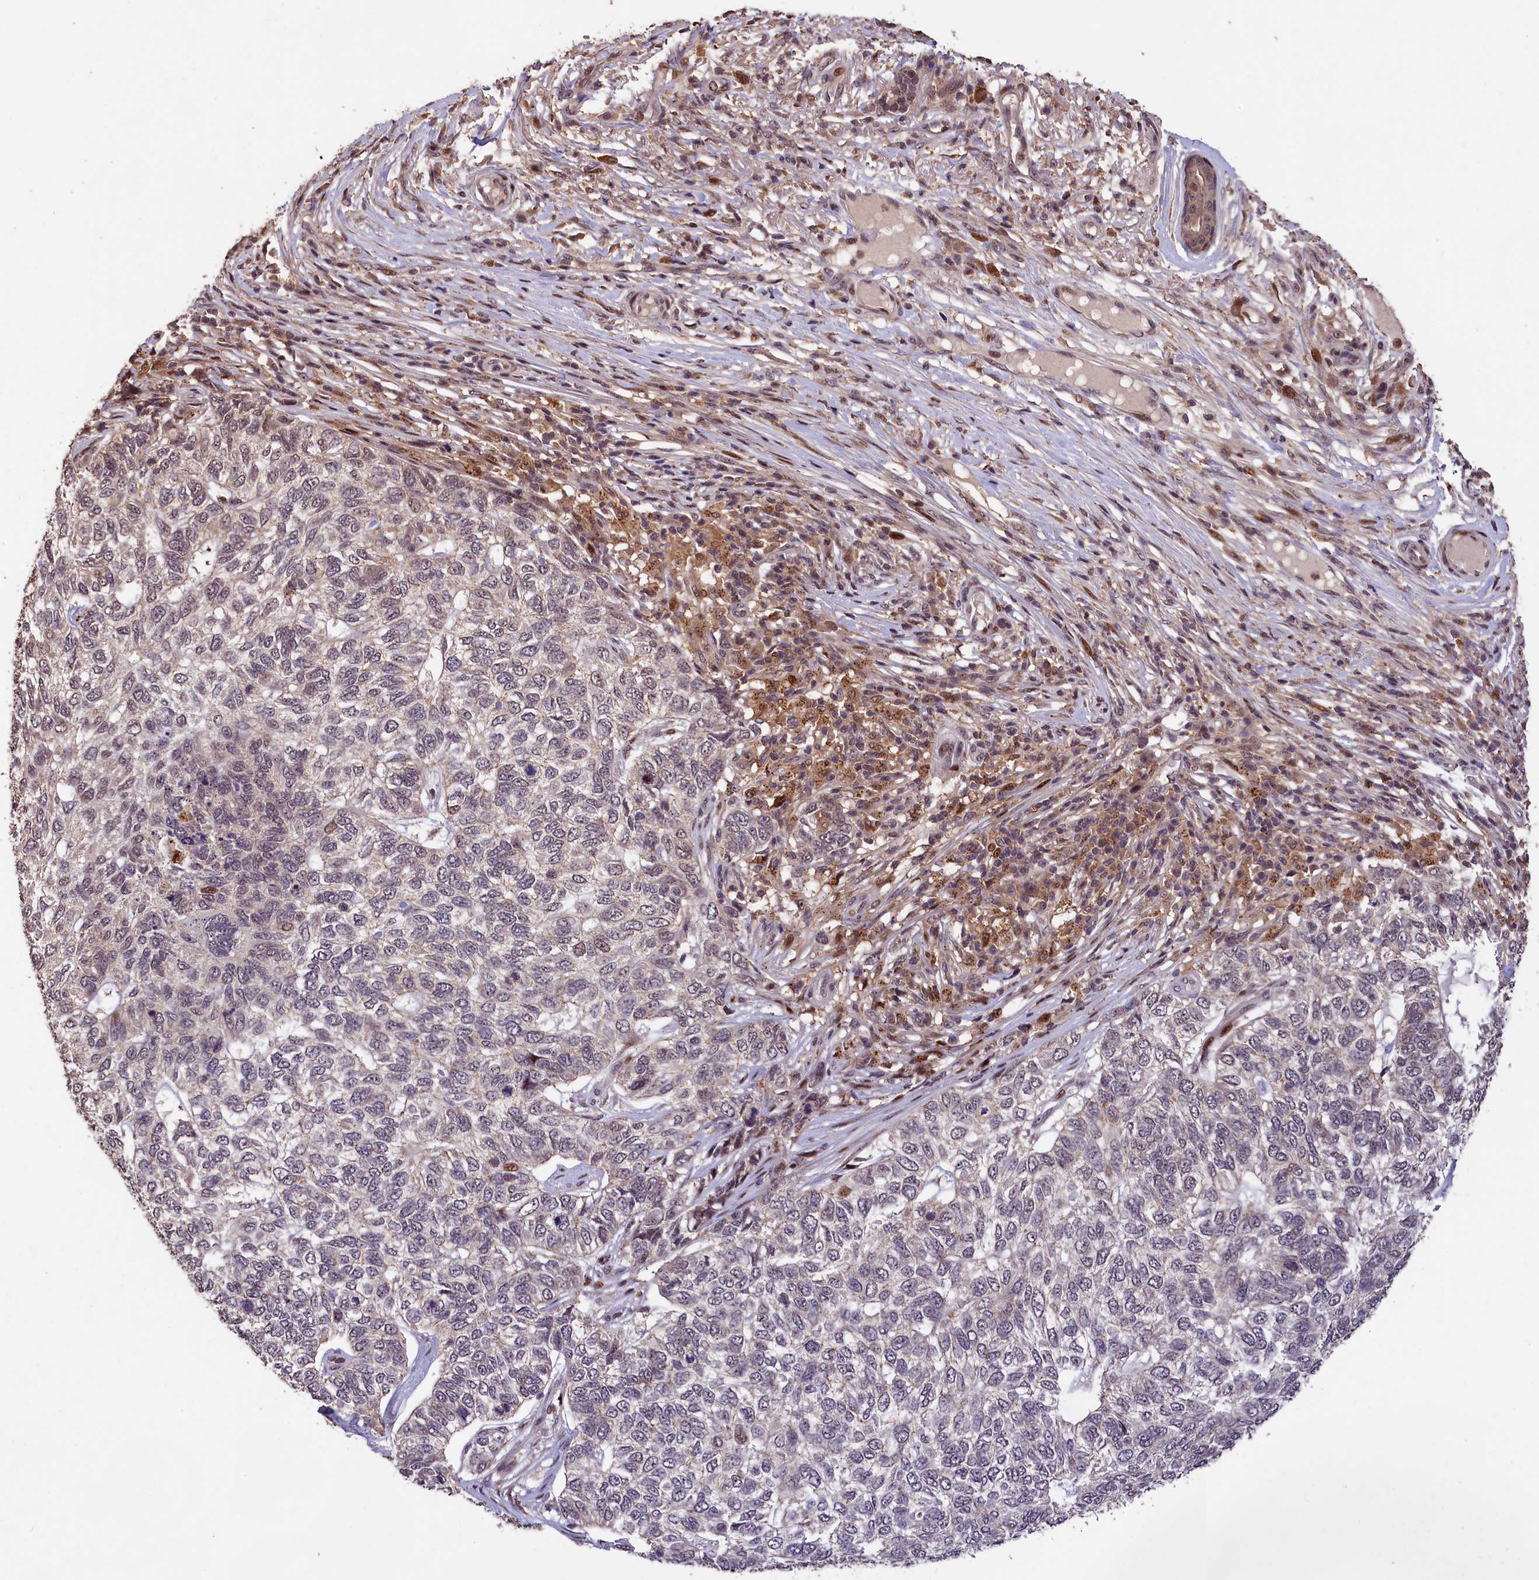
{"staining": {"intensity": "moderate", "quantity": "<25%", "location": "nuclear"}, "tissue": "skin cancer", "cell_type": "Tumor cells", "image_type": "cancer", "snomed": [{"axis": "morphology", "description": "Basal cell carcinoma"}, {"axis": "topography", "description": "Skin"}], "caption": "Human skin cancer (basal cell carcinoma) stained for a protein (brown) displays moderate nuclear positive positivity in about <25% of tumor cells.", "gene": "PHAF1", "patient": {"sex": "female", "age": 65}}